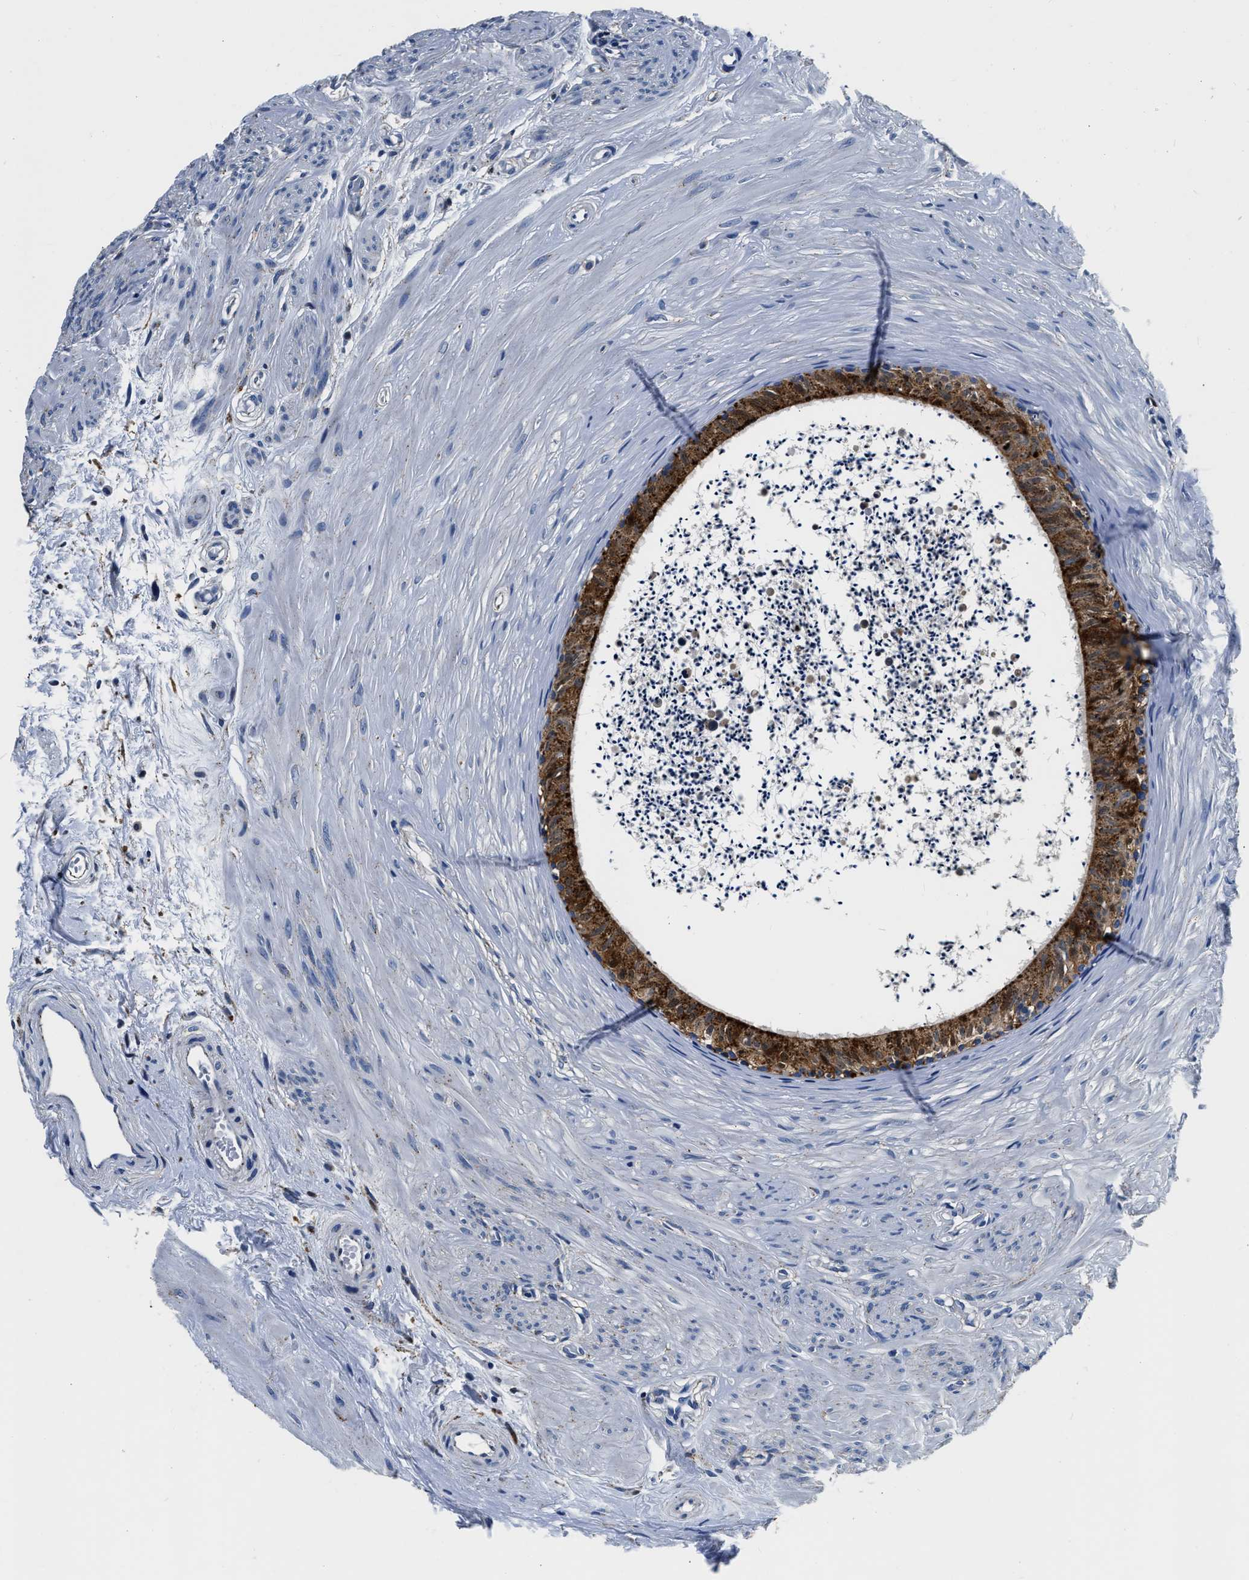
{"staining": {"intensity": "strong", "quantity": ">75%", "location": "cytoplasmic/membranous"}, "tissue": "epididymis", "cell_type": "Glandular cells", "image_type": "normal", "snomed": [{"axis": "morphology", "description": "Normal tissue, NOS"}, {"axis": "topography", "description": "Epididymis"}], "caption": "Immunohistochemistry of unremarkable human epididymis demonstrates high levels of strong cytoplasmic/membranous positivity in about >75% of glandular cells.", "gene": "GRN", "patient": {"sex": "male", "age": 56}}